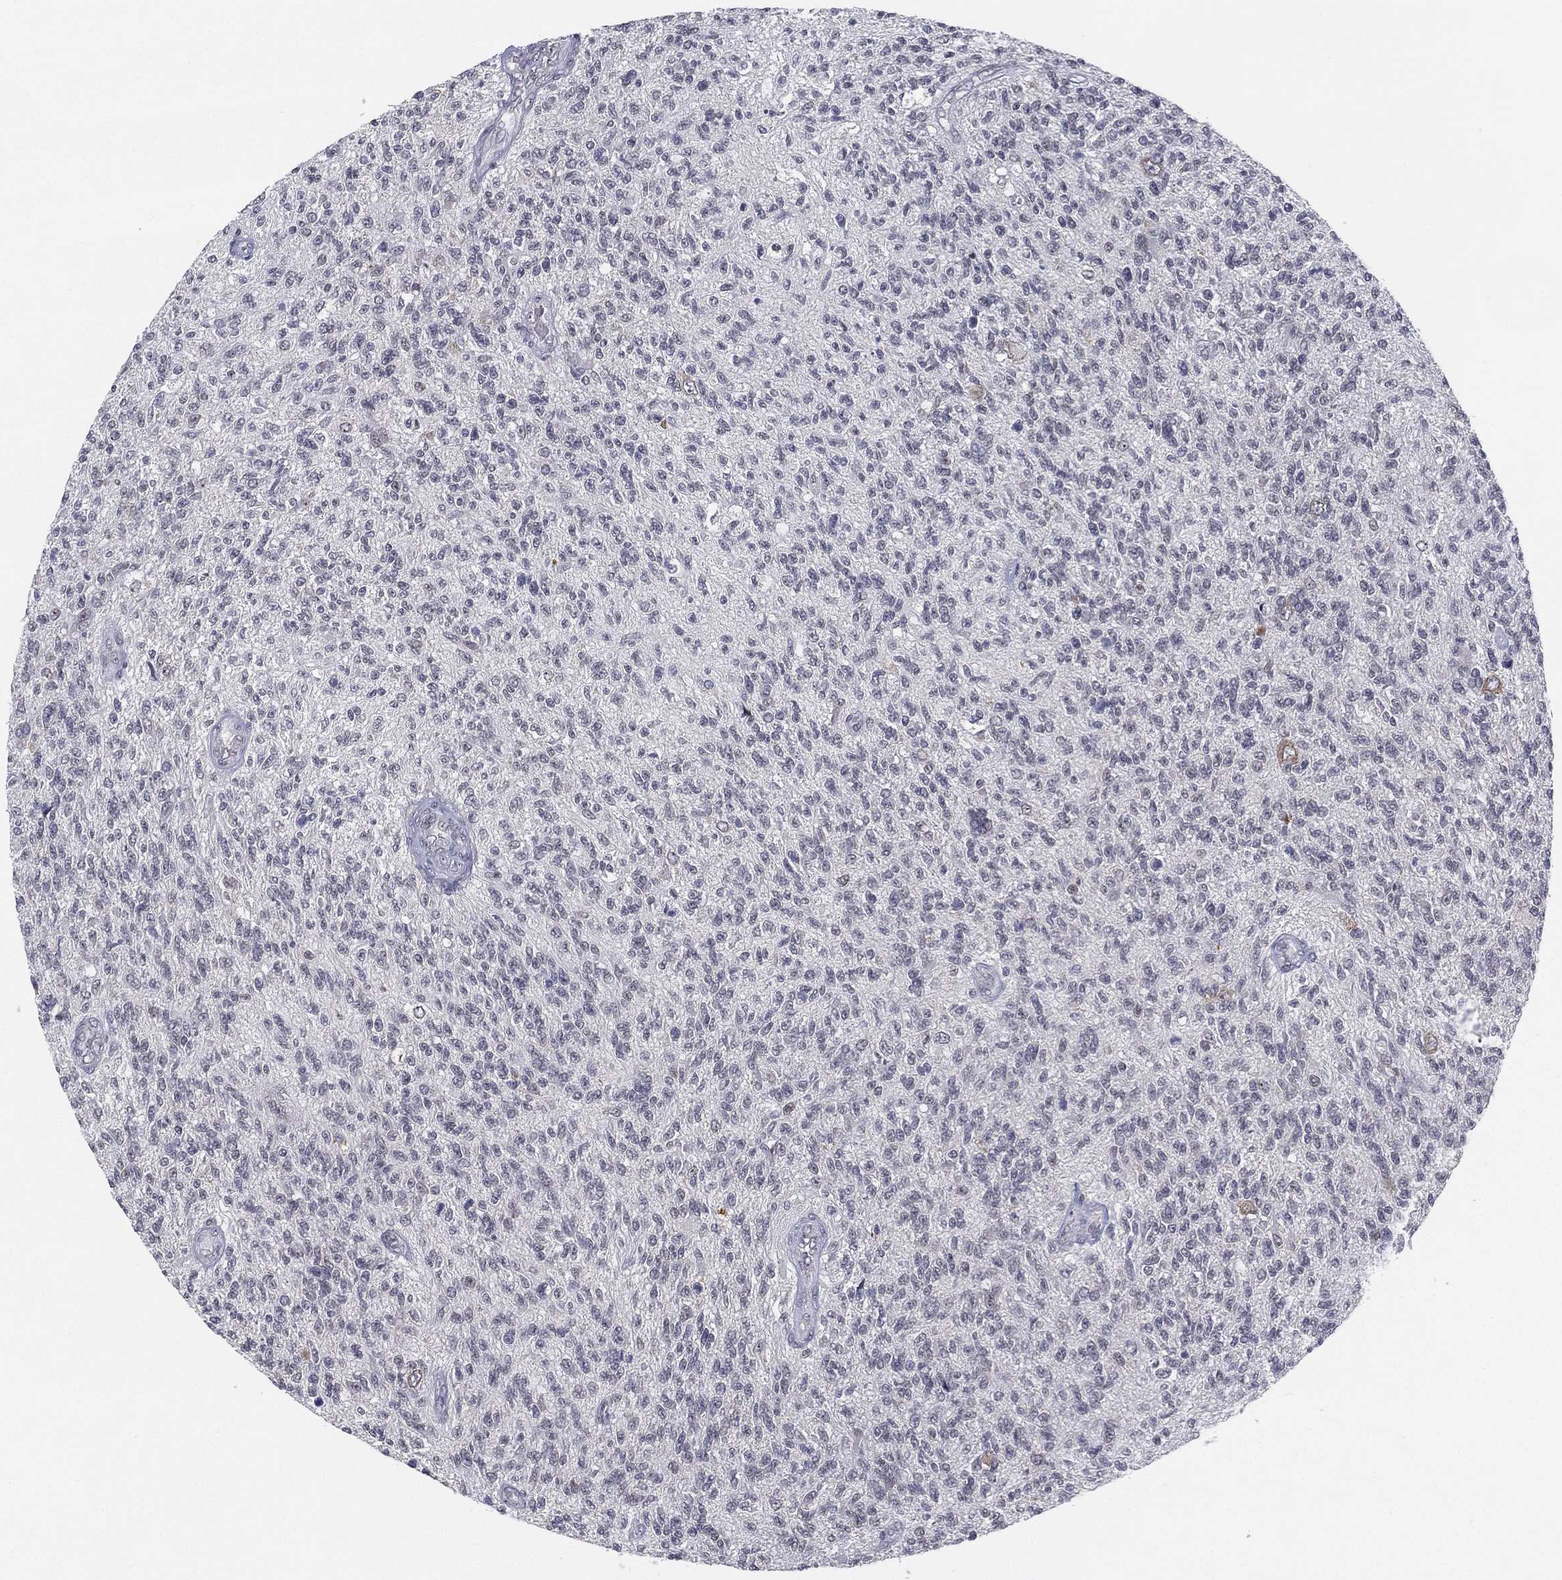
{"staining": {"intensity": "negative", "quantity": "none", "location": "none"}, "tissue": "glioma", "cell_type": "Tumor cells", "image_type": "cancer", "snomed": [{"axis": "morphology", "description": "Glioma, malignant, High grade"}, {"axis": "topography", "description": "Brain"}], "caption": "IHC of human glioma shows no positivity in tumor cells.", "gene": "MS4A8", "patient": {"sex": "male", "age": 56}}